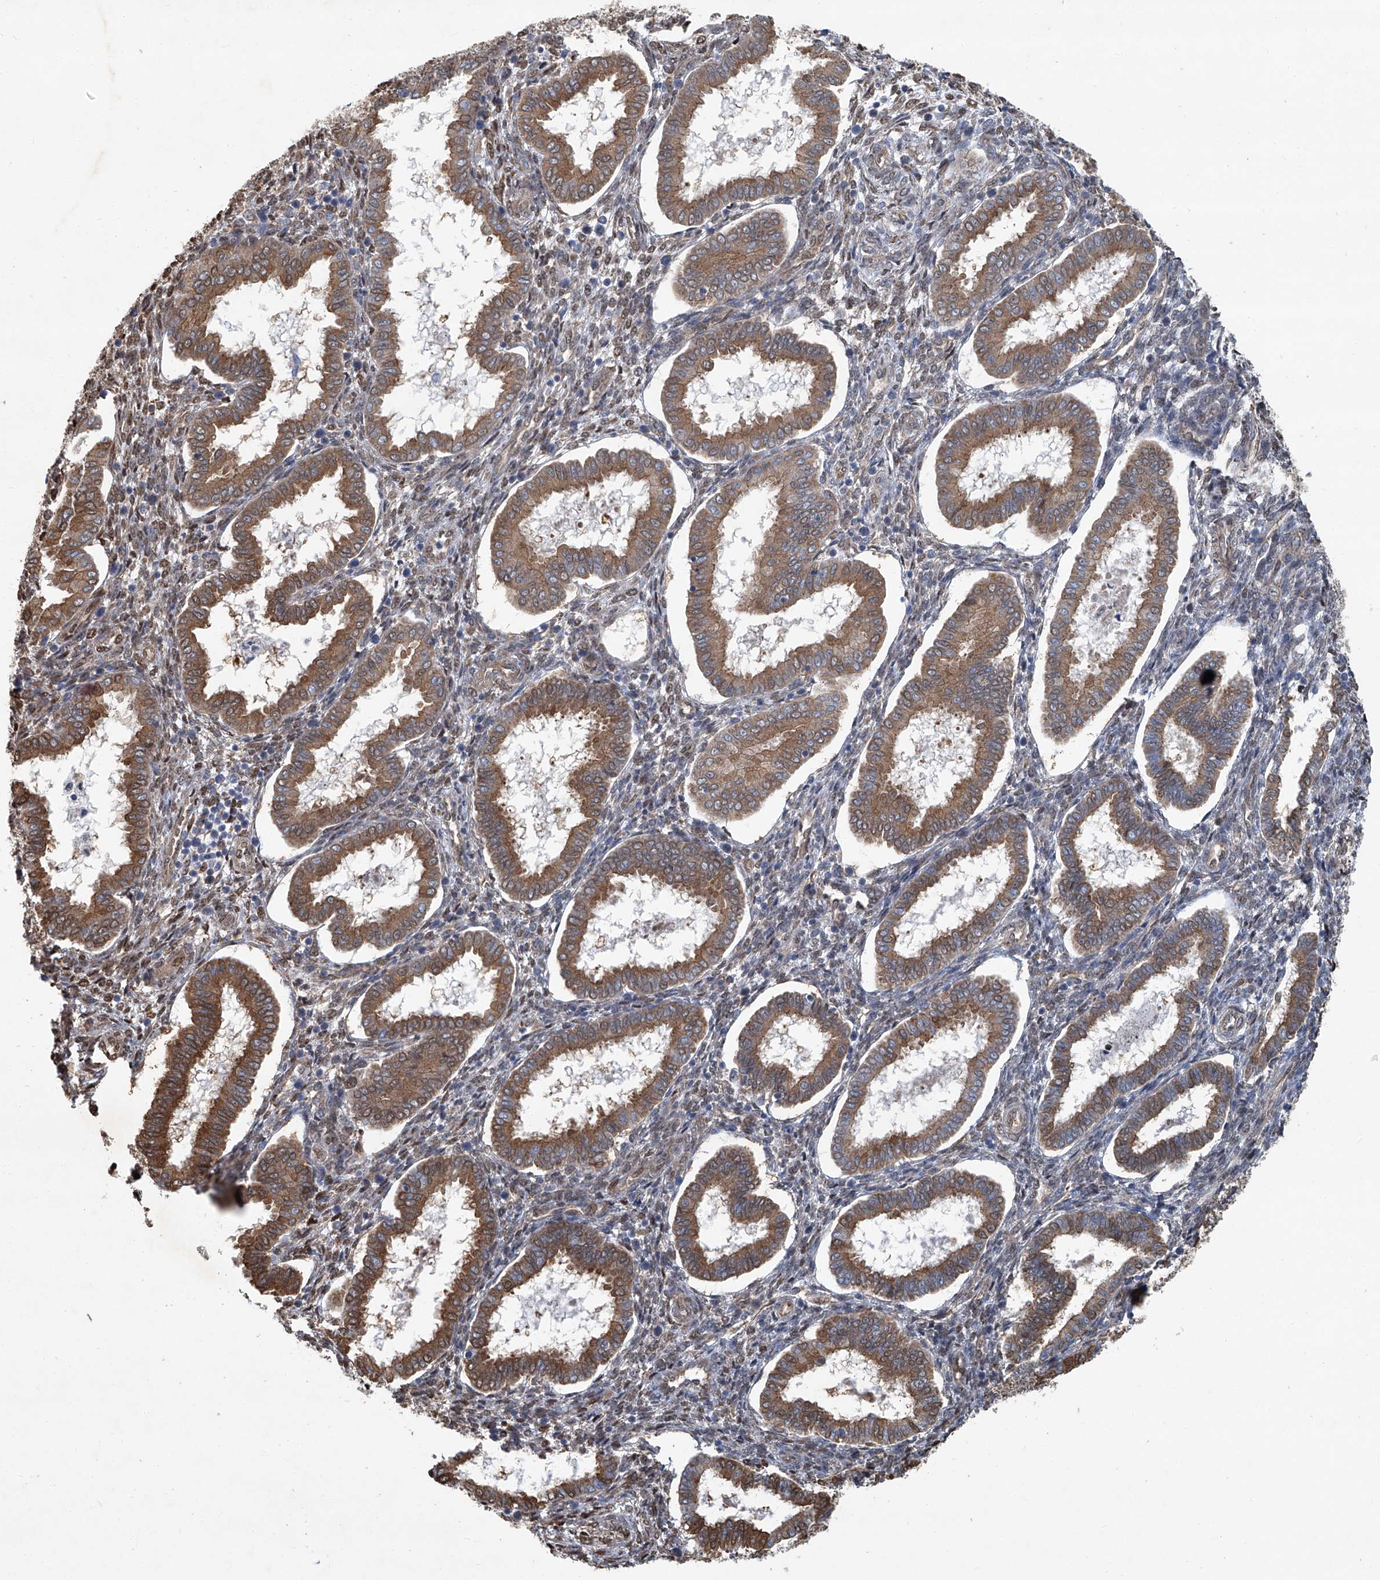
{"staining": {"intensity": "moderate", "quantity": "25%-75%", "location": "cytoplasmic/membranous,nuclear"}, "tissue": "endometrium", "cell_type": "Cells in endometrial stroma", "image_type": "normal", "snomed": [{"axis": "morphology", "description": "Normal tissue, NOS"}, {"axis": "topography", "description": "Endometrium"}], "caption": "An immunohistochemistry histopathology image of normal tissue is shown. Protein staining in brown shows moderate cytoplasmic/membranous,nuclear positivity in endometrium within cells in endometrial stroma.", "gene": "GPR132", "patient": {"sex": "female", "age": 24}}